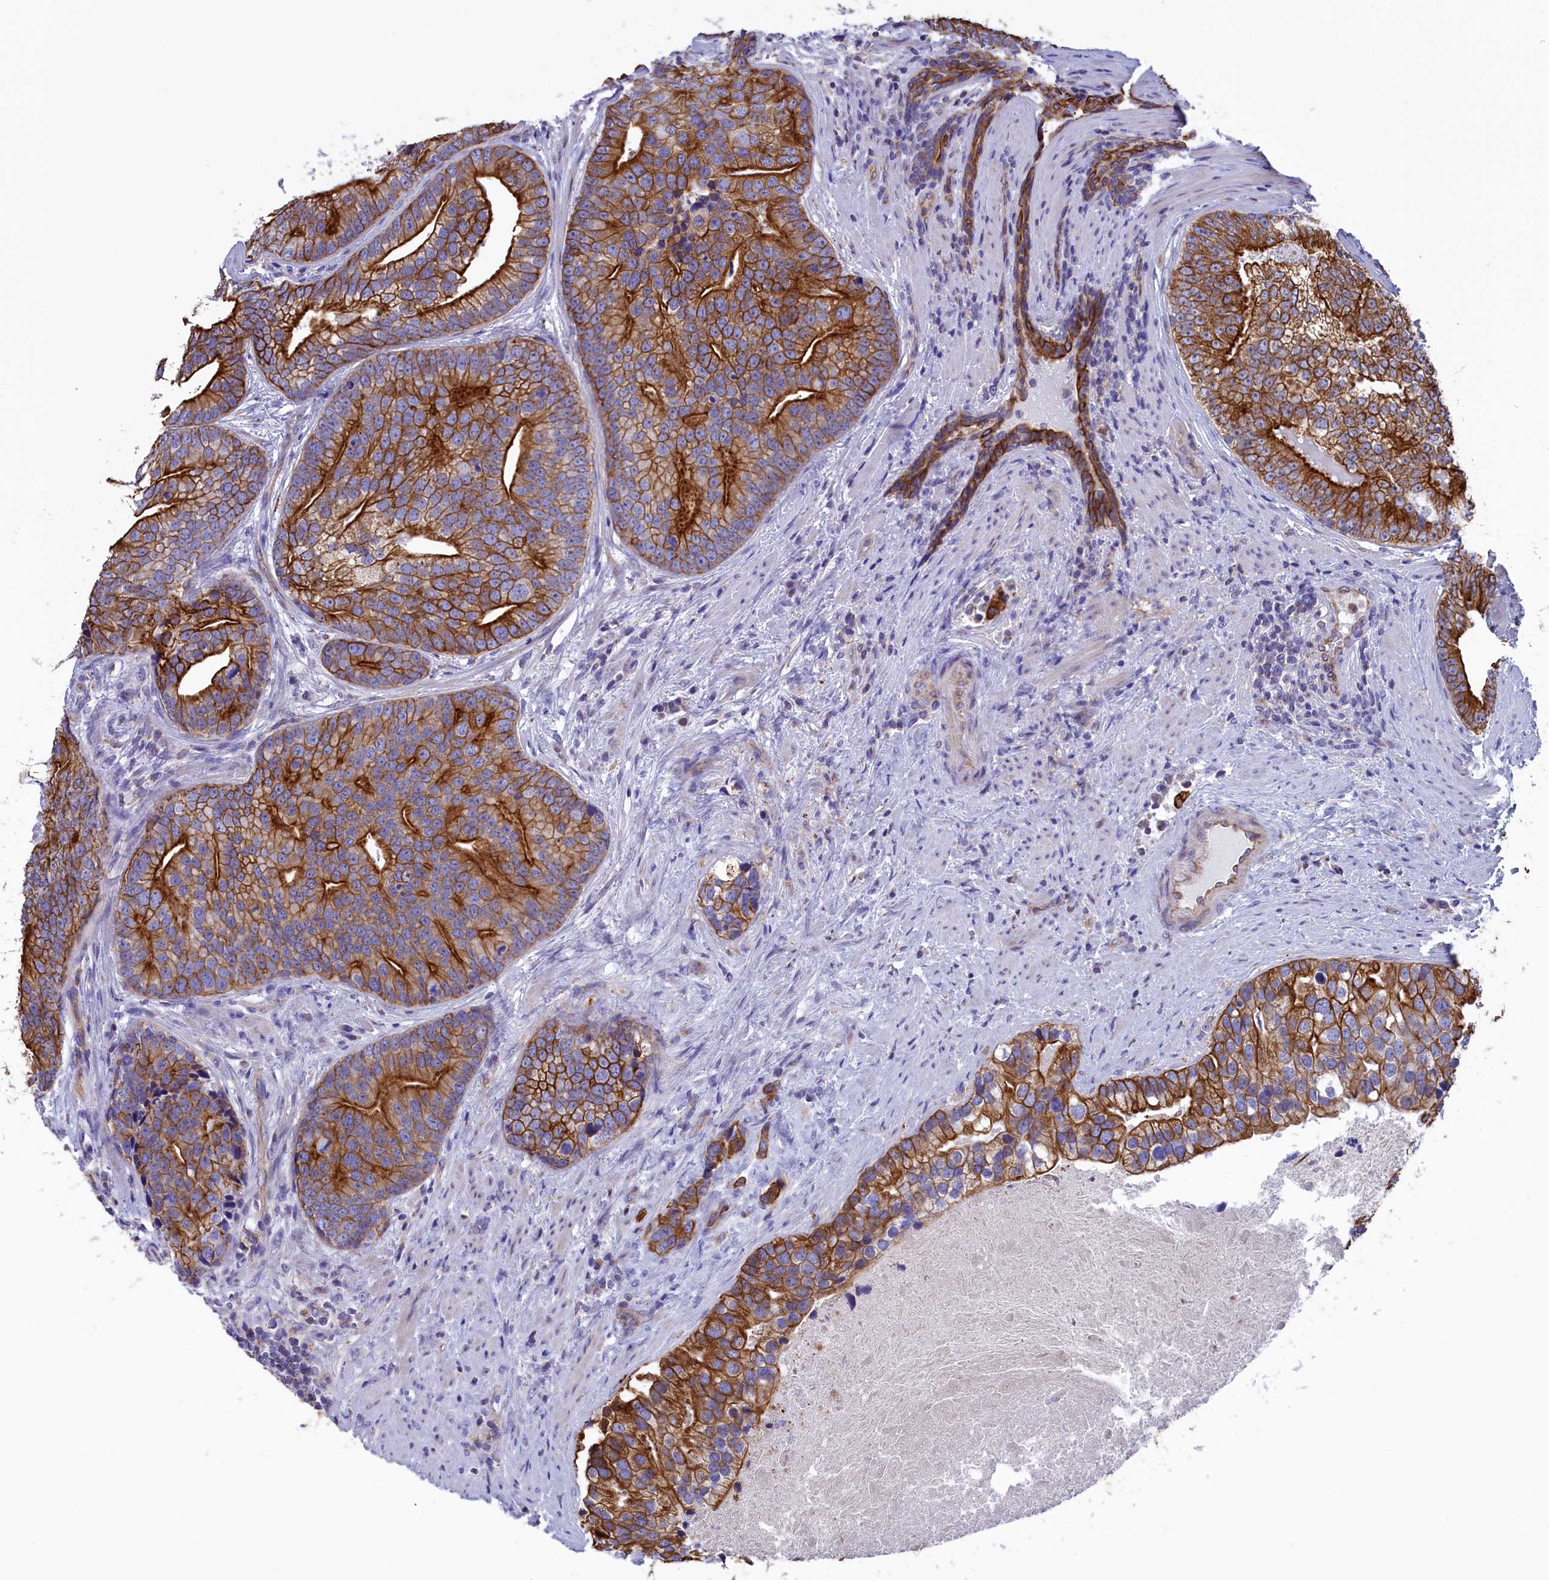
{"staining": {"intensity": "strong", "quantity": "25%-75%", "location": "cytoplasmic/membranous"}, "tissue": "prostate cancer", "cell_type": "Tumor cells", "image_type": "cancer", "snomed": [{"axis": "morphology", "description": "Adenocarcinoma, High grade"}, {"axis": "topography", "description": "Prostate"}], "caption": "Brown immunohistochemical staining in prostate adenocarcinoma (high-grade) exhibits strong cytoplasmic/membranous positivity in approximately 25%-75% of tumor cells.", "gene": "GATB", "patient": {"sex": "male", "age": 62}}